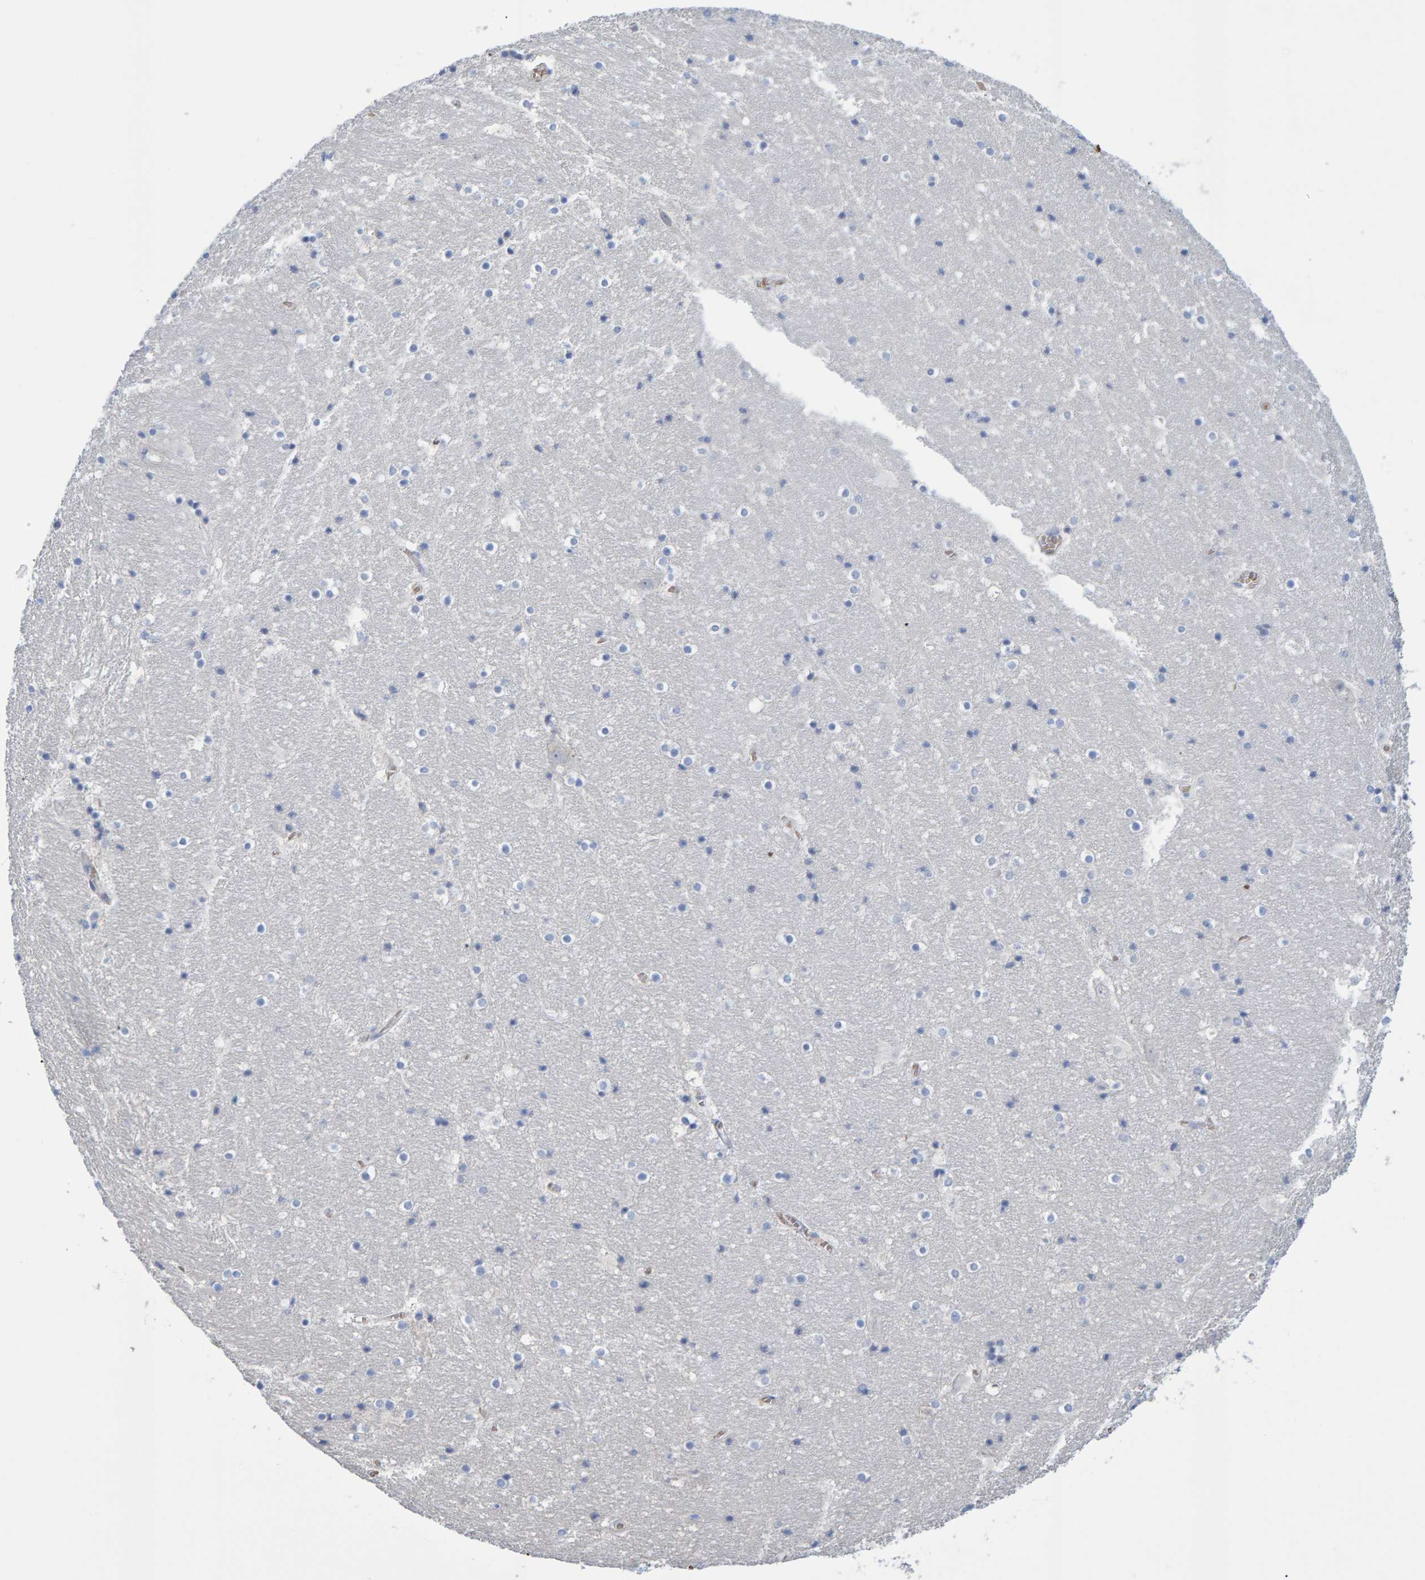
{"staining": {"intensity": "negative", "quantity": "none", "location": "none"}, "tissue": "hippocampus", "cell_type": "Glial cells", "image_type": "normal", "snomed": [{"axis": "morphology", "description": "Normal tissue, NOS"}, {"axis": "topography", "description": "Hippocampus"}], "caption": "This image is of normal hippocampus stained with immunohistochemistry to label a protein in brown with the nuclei are counter-stained blue. There is no staining in glial cells. Brightfield microscopy of immunohistochemistry (IHC) stained with DAB (brown) and hematoxylin (blue), captured at high magnification.", "gene": "VPS9D1", "patient": {"sex": "male", "age": 45}}